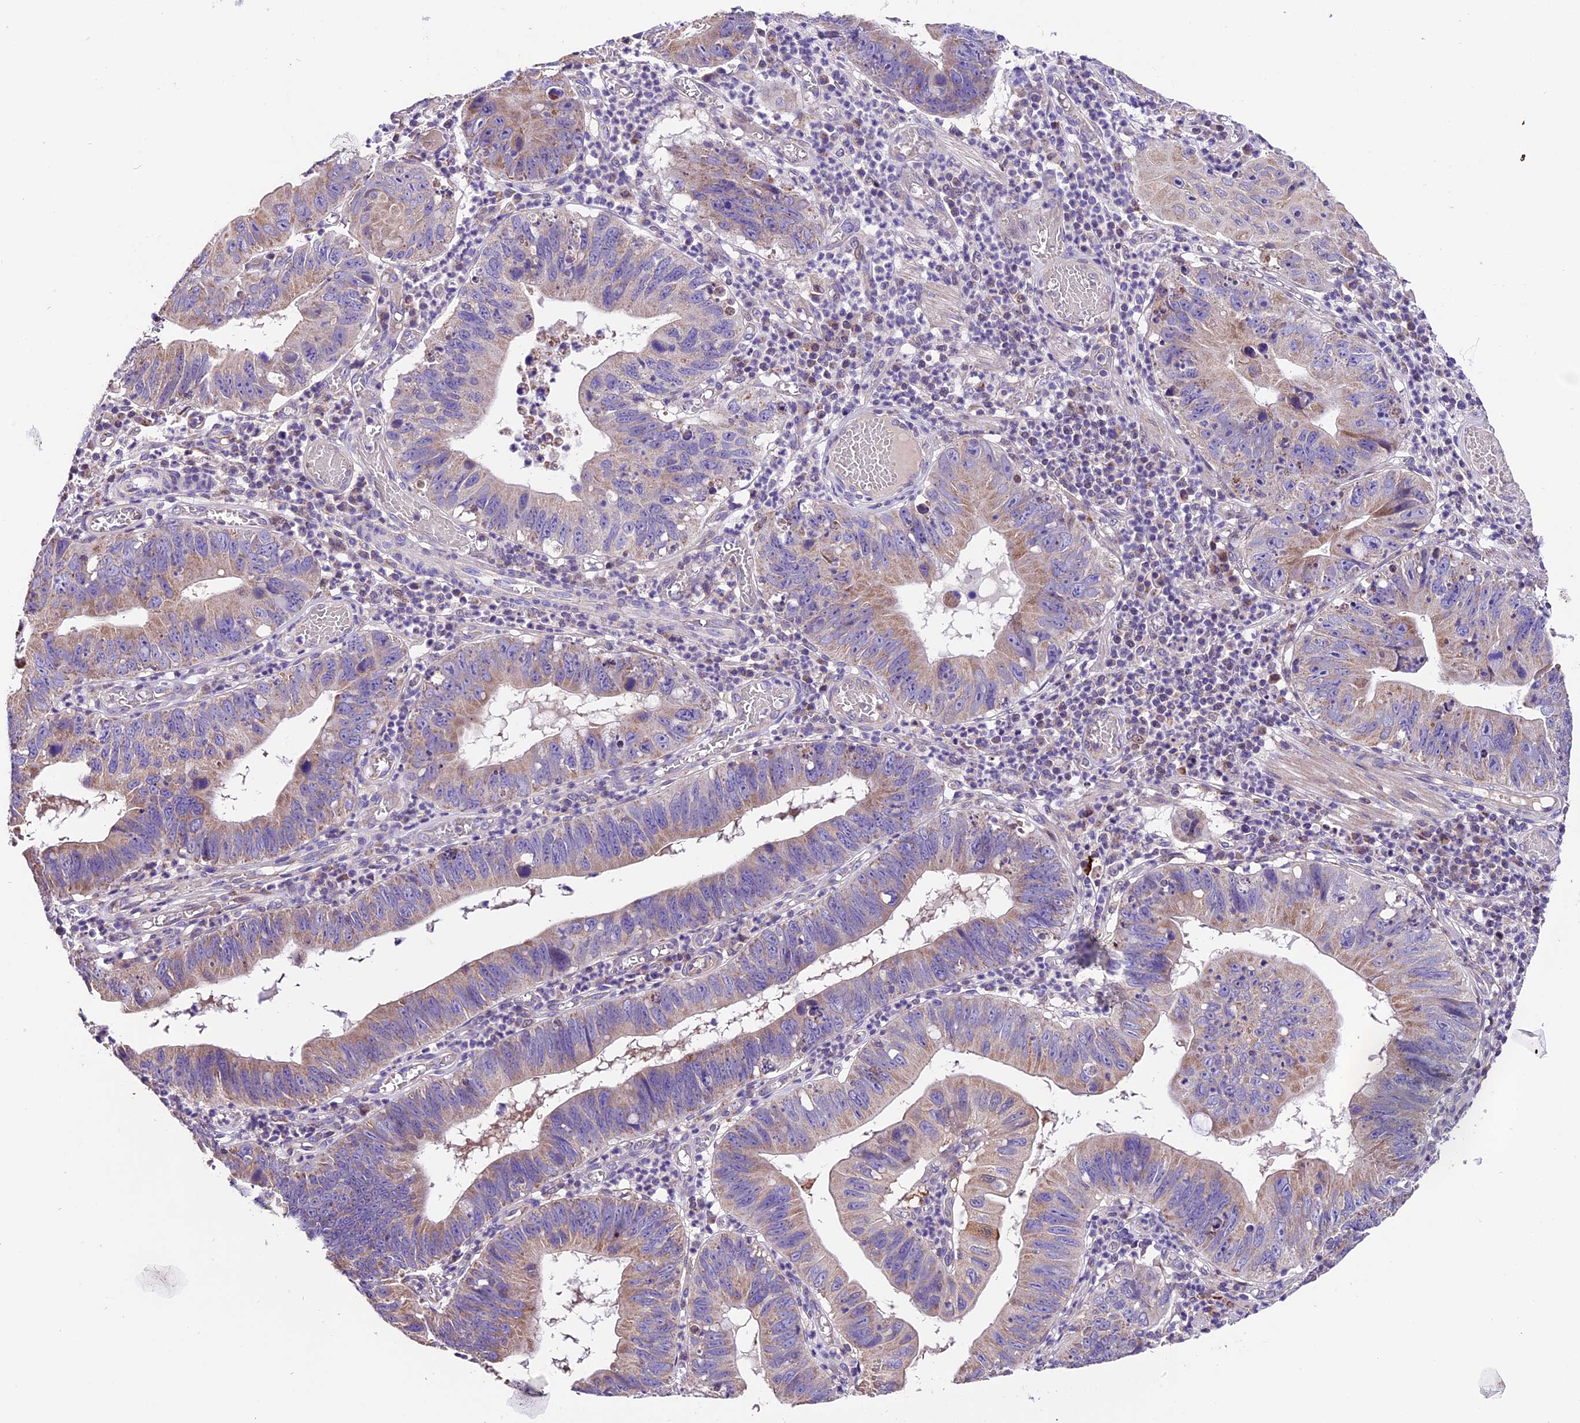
{"staining": {"intensity": "moderate", "quantity": "<25%", "location": "cytoplasmic/membranous"}, "tissue": "stomach cancer", "cell_type": "Tumor cells", "image_type": "cancer", "snomed": [{"axis": "morphology", "description": "Adenocarcinoma, NOS"}, {"axis": "topography", "description": "Stomach"}], "caption": "Human adenocarcinoma (stomach) stained with a protein marker displays moderate staining in tumor cells.", "gene": "DDX28", "patient": {"sex": "male", "age": 59}}